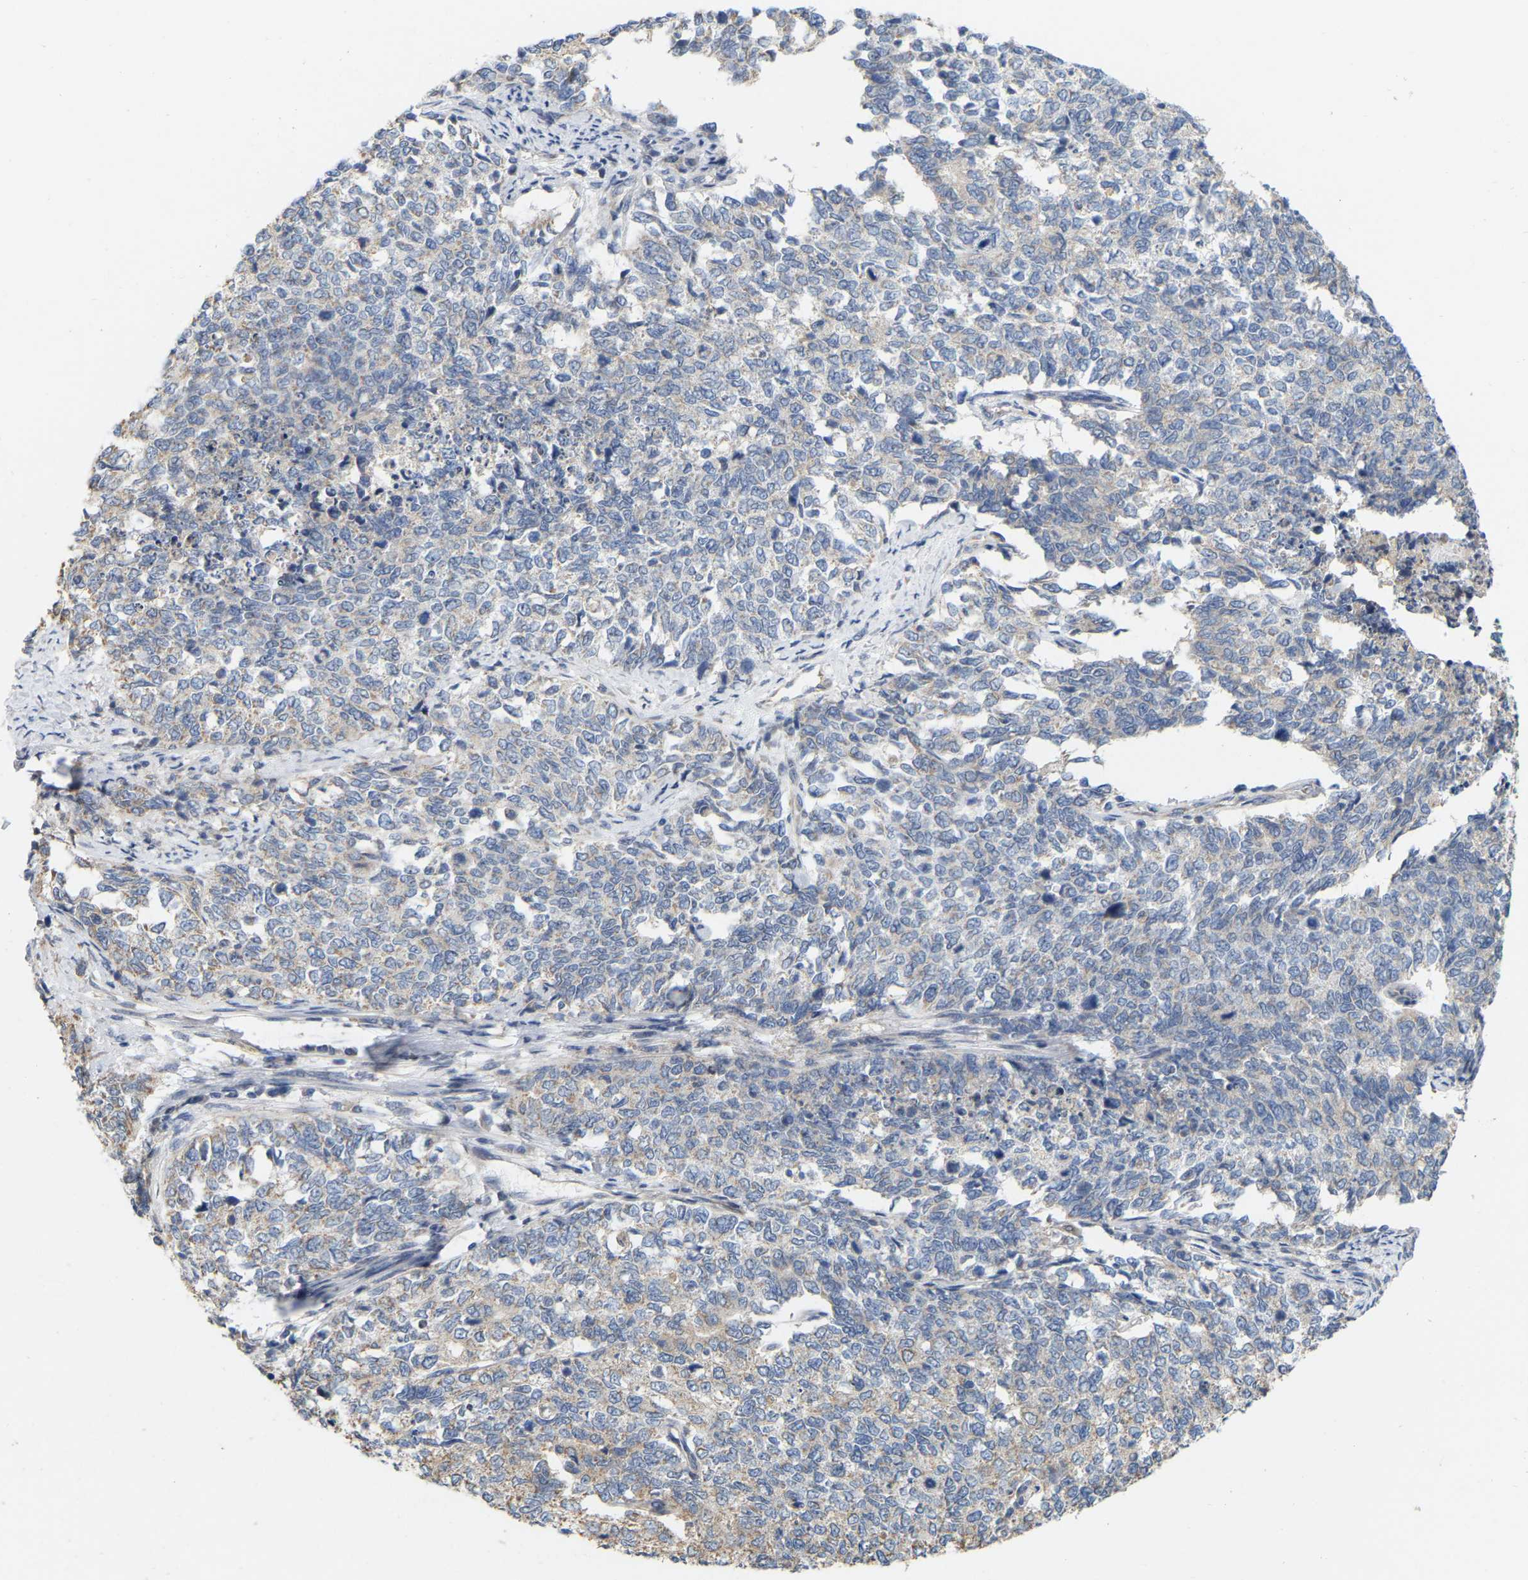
{"staining": {"intensity": "weak", "quantity": "<25%", "location": "cytoplasmic/membranous"}, "tissue": "cervical cancer", "cell_type": "Tumor cells", "image_type": "cancer", "snomed": [{"axis": "morphology", "description": "Squamous cell carcinoma, NOS"}, {"axis": "topography", "description": "Cervix"}], "caption": "This is an immunohistochemistry (IHC) micrograph of cervical cancer. There is no expression in tumor cells.", "gene": "SSH1", "patient": {"sex": "female", "age": 63}}